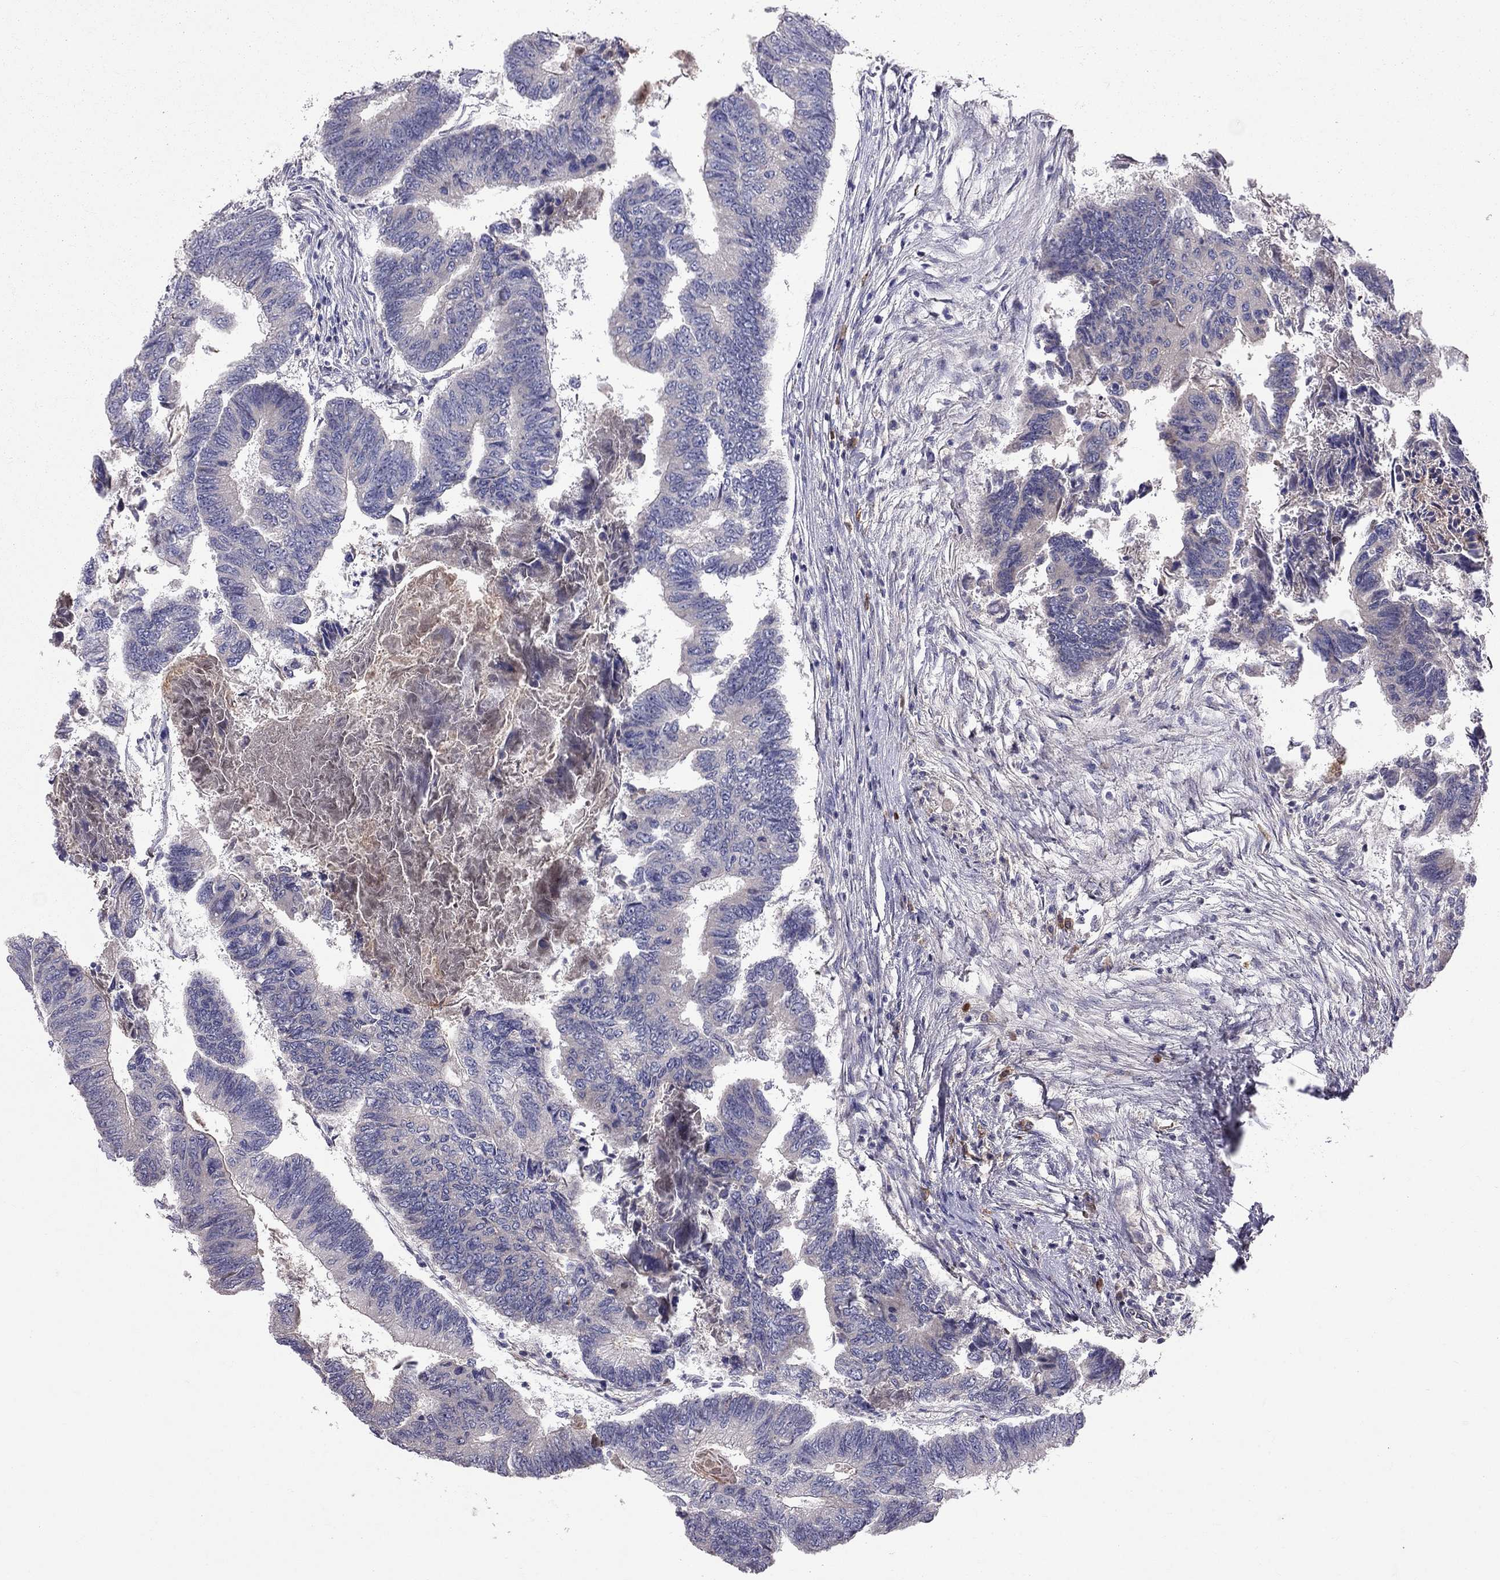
{"staining": {"intensity": "negative", "quantity": "none", "location": "none"}, "tissue": "colorectal cancer", "cell_type": "Tumor cells", "image_type": "cancer", "snomed": [{"axis": "morphology", "description": "Adenocarcinoma, NOS"}, {"axis": "topography", "description": "Colon"}], "caption": "Immunohistochemistry of human colorectal adenocarcinoma exhibits no staining in tumor cells.", "gene": "PIK3CG", "patient": {"sex": "female", "age": 65}}